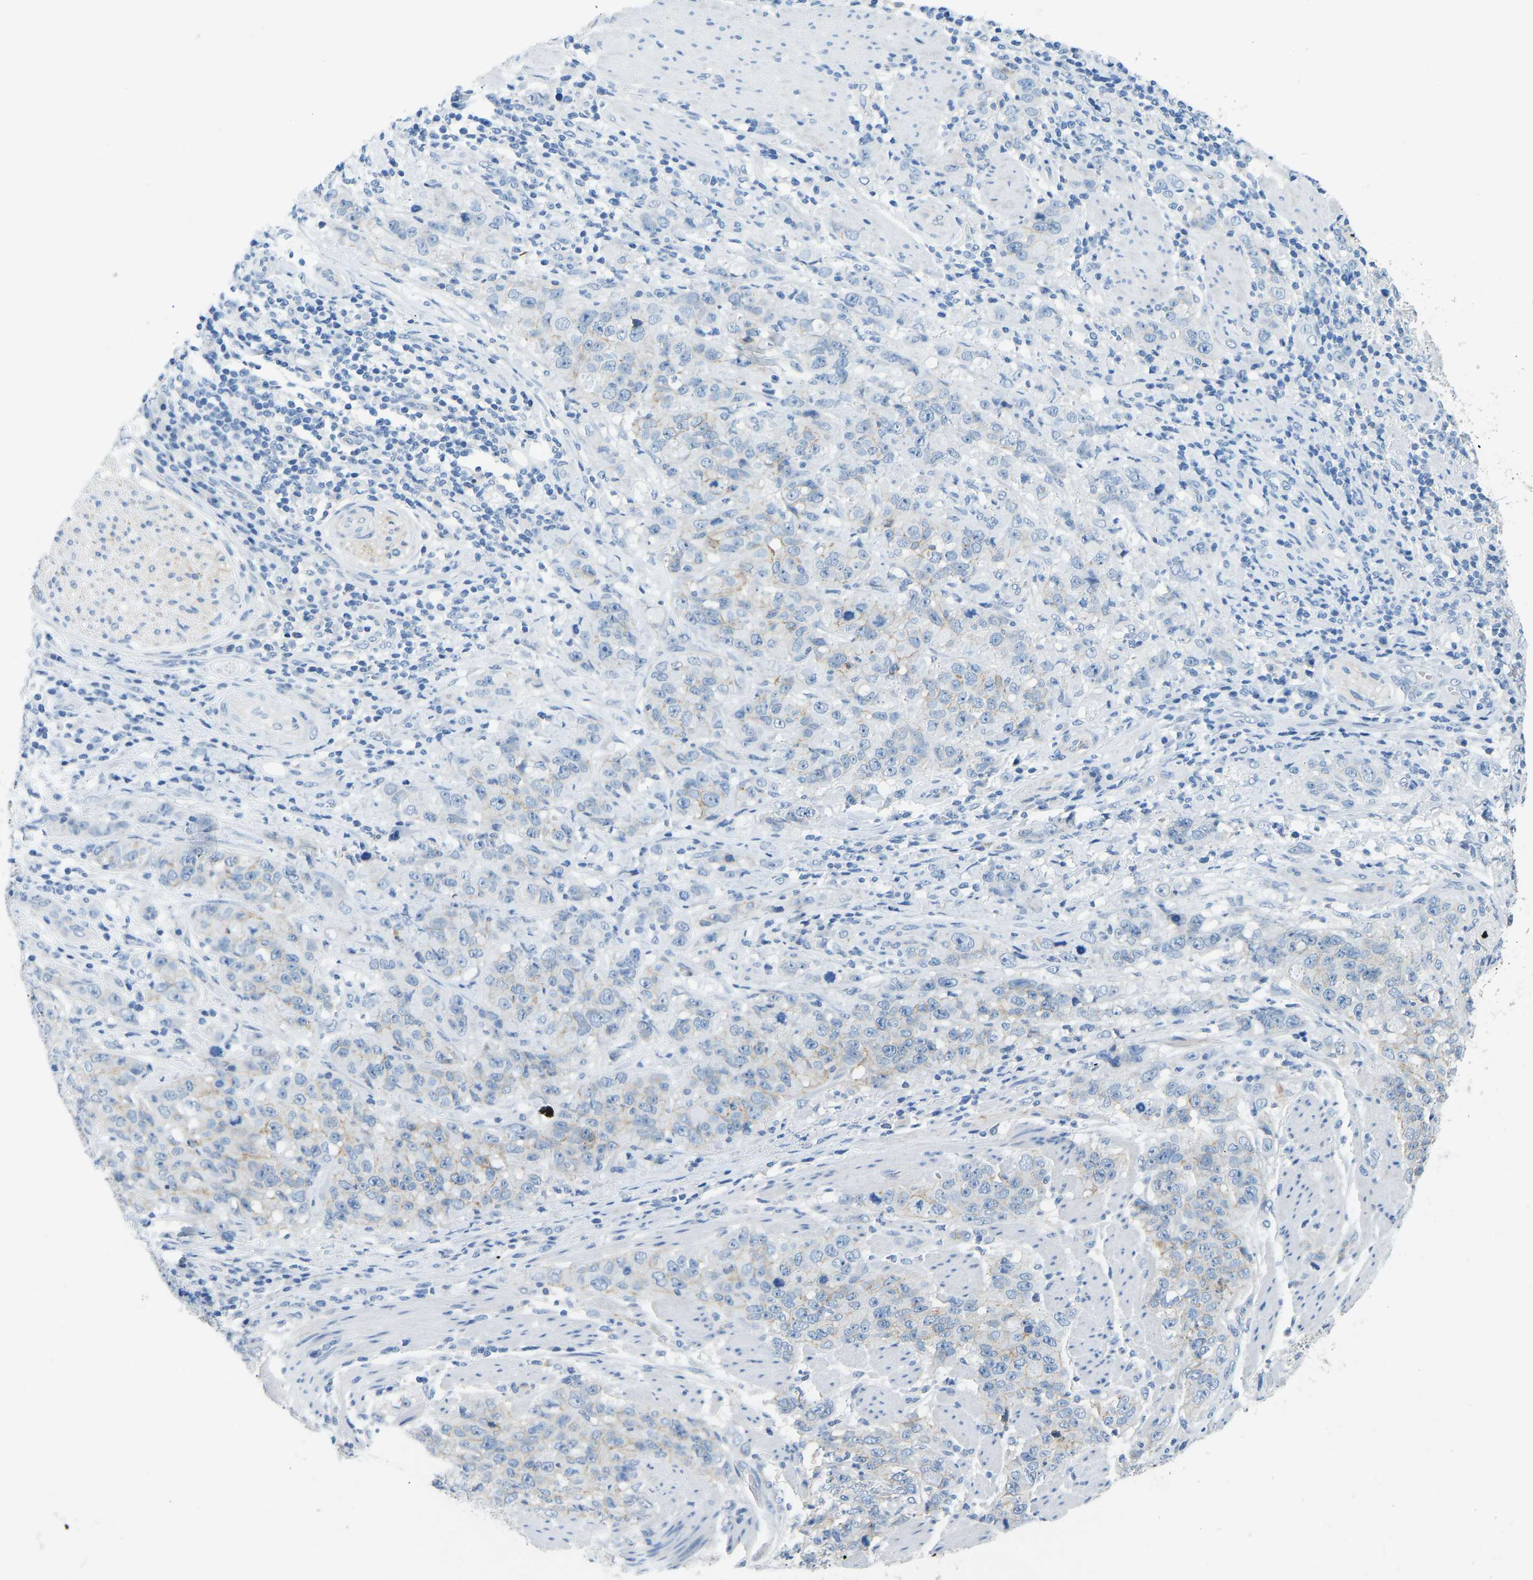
{"staining": {"intensity": "moderate", "quantity": "25%-75%", "location": "cytoplasmic/membranous"}, "tissue": "stomach cancer", "cell_type": "Tumor cells", "image_type": "cancer", "snomed": [{"axis": "morphology", "description": "Adenocarcinoma, NOS"}, {"axis": "topography", "description": "Stomach"}], "caption": "A histopathology image of human stomach adenocarcinoma stained for a protein reveals moderate cytoplasmic/membranous brown staining in tumor cells. Immunohistochemistry stains the protein in brown and the nuclei are stained blue.", "gene": "ATP1A1", "patient": {"sex": "male", "age": 48}}